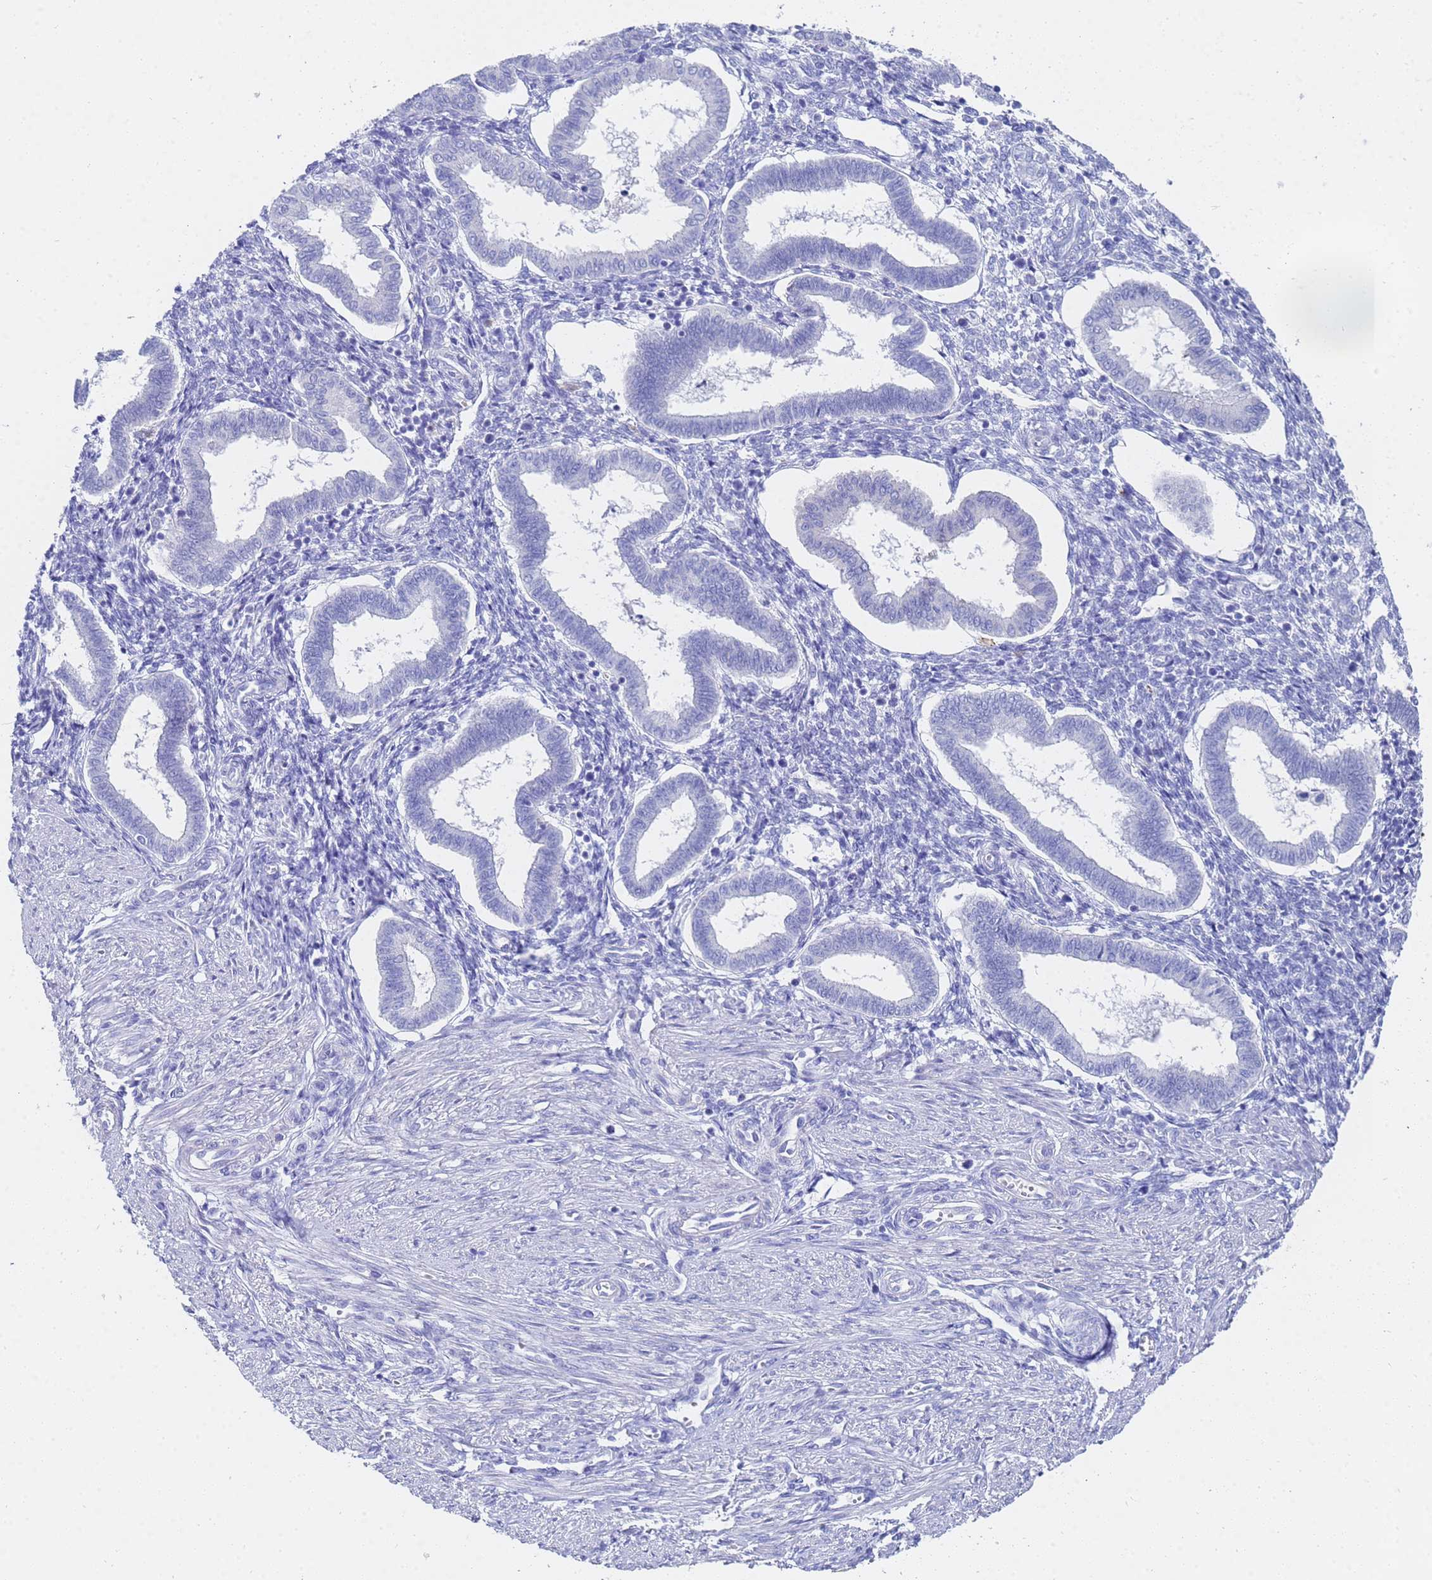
{"staining": {"intensity": "negative", "quantity": "none", "location": "none"}, "tissue": "endometrium", "cell_type": "Cells in endometrial stroma", "image_type": "normal", "snomed": [{"axis": "morphology", "description": "Normal tissue, NOS"}, {"axis": "topography", "description": "Endometrium"}], "caption": "Immunohistochemistry (IHC) histopathology image of normal endometrium stained for a protein (brown), which reveals no expression in cells in endometrial stroma.", "gene": "C2orf72", "patient": {"sex": "female", "age": 24}}